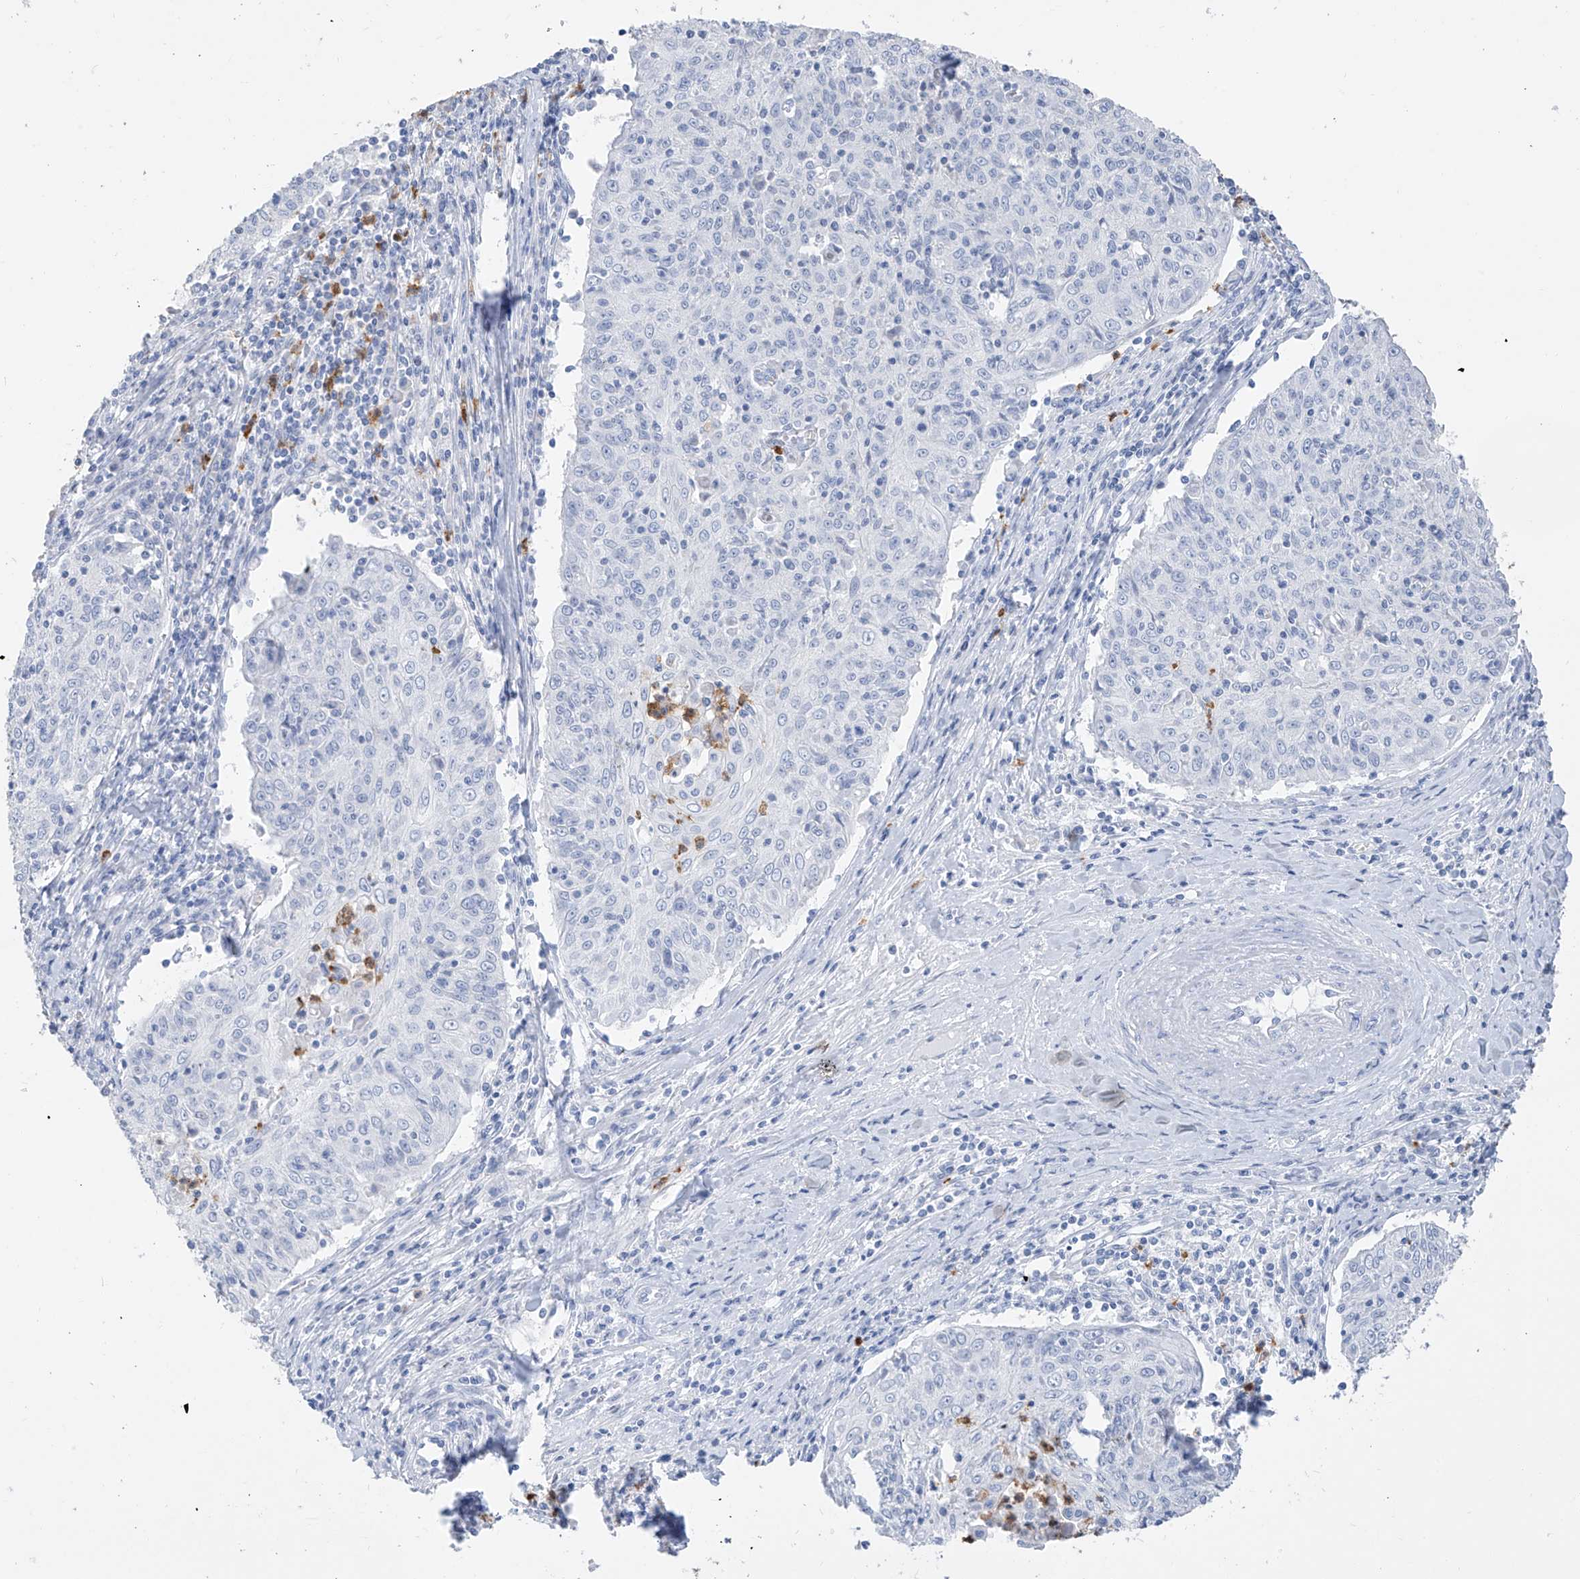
{"staining": {"intensity": "negative", "quantity": "none", "location": "none"}, "tissue": "cervical cancer", "cell_type": "Tumor cells", "image_type": "cancer", "snomed": [{"axis": "morphology", "description": "Squamous cell carcinoma, NOS"}, {"axis": "topography", "description": "Cervix"}], "caption": "Cervical squamous cell carcinoma was stained to show a protein in brown. There is no significant expression in tumor cells. (DAB (3,3'-diaminobenzidine) immunohistochemistry visualized using brightfield microscopy, high magnification).", "gene": "PAFAH1B3", "patient": {"sex": "female", "age": 48}}